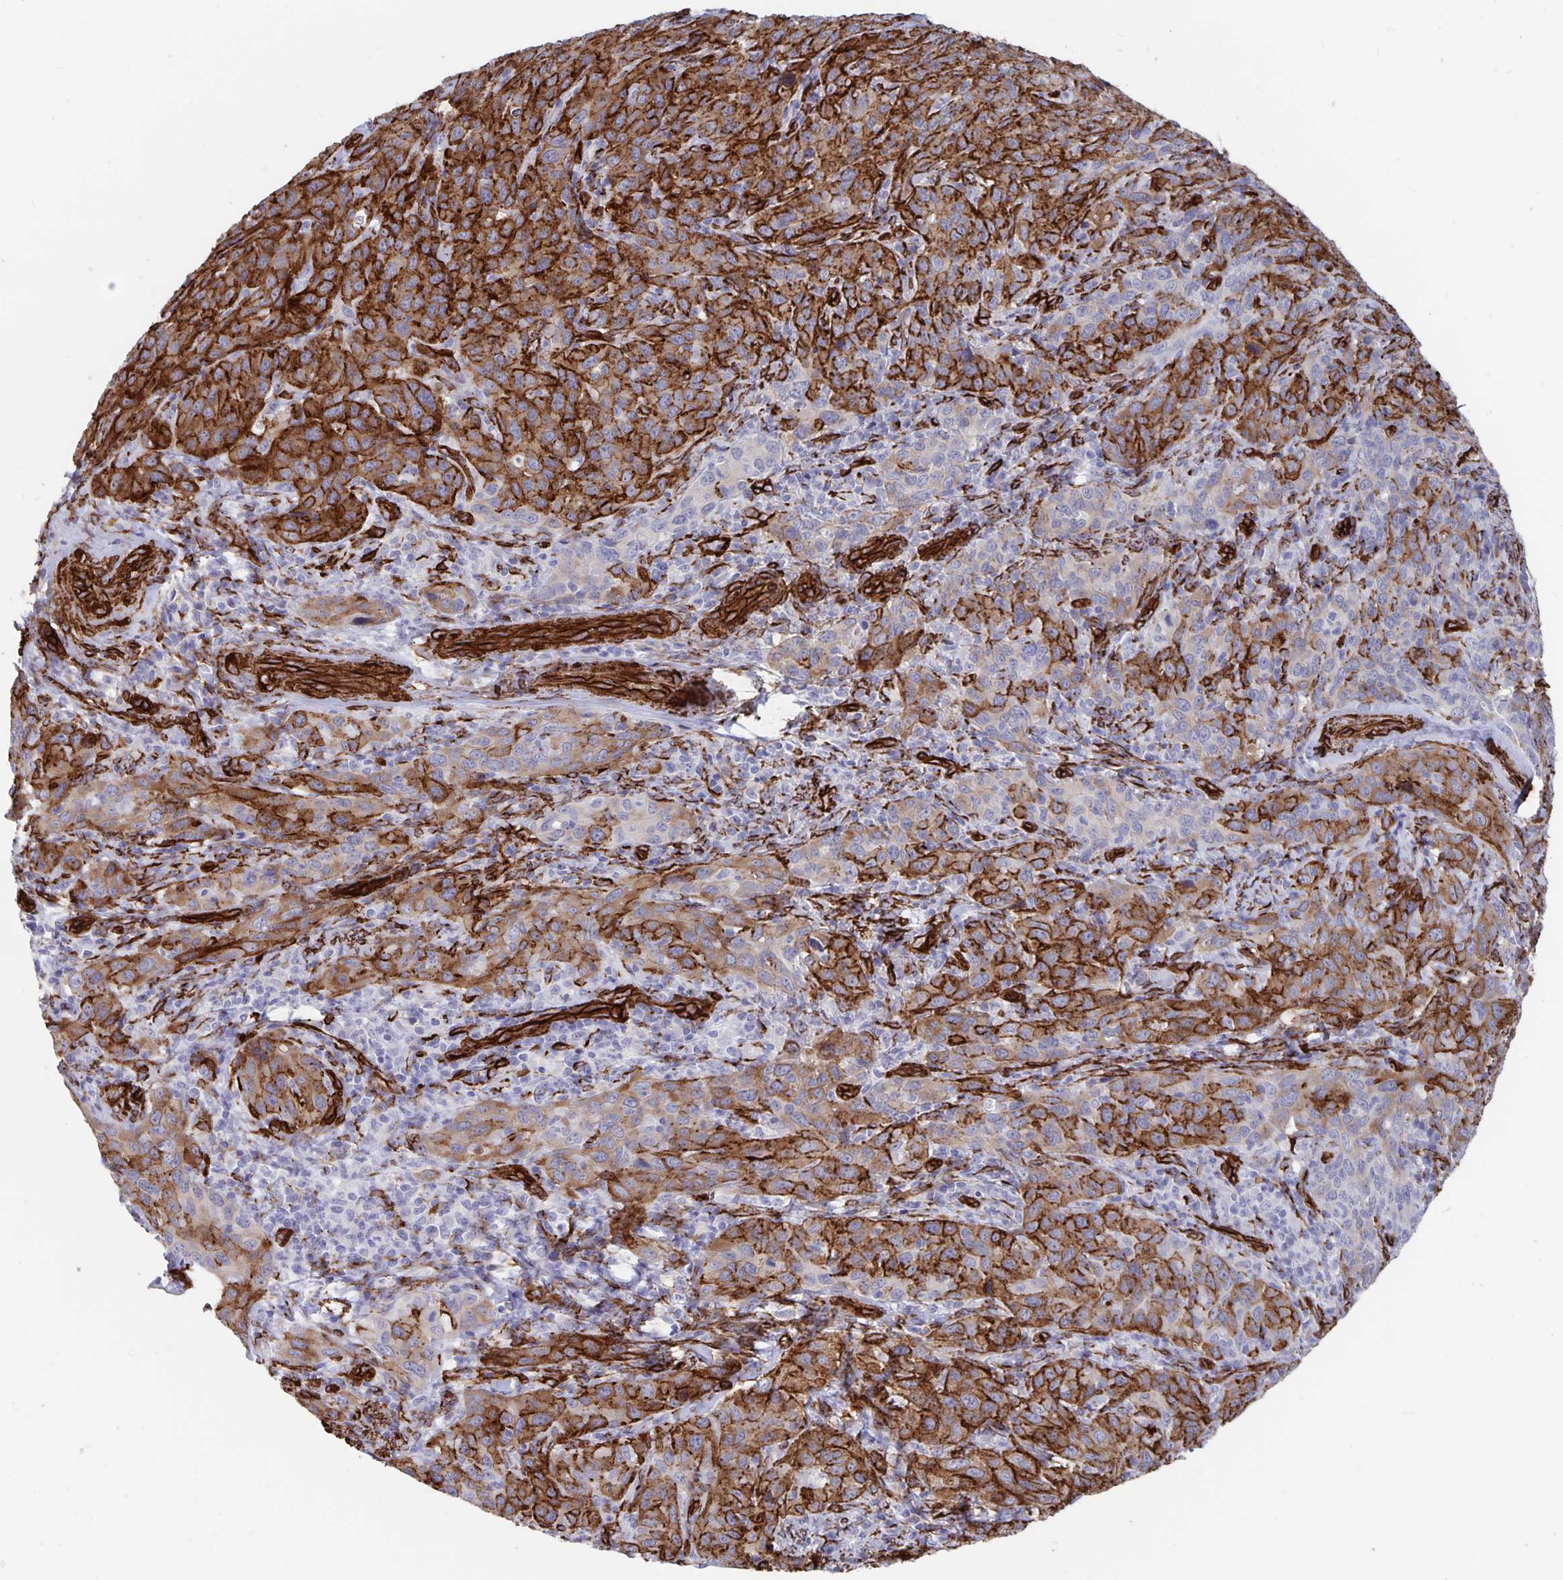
{"staining": {"intensity": "strong", "quantity": ">75%", "location": "cytoplasmic/membranous"}, "tissue": "cervical cancer", "cell_type": "Tumor cells", "image_type": "cancer", "snomed": [{"axis": "morphology", "description": "Normal tissue, NOS"}, {"axis": "morphology", "description": "Squamous cell carcinoma, NOS"}, {"axis": "topography", "description": "Cervix"}], "caption": "Cervical cancer (squamous cell carcinoma) stained for a protein reveals strong cytoplasmic/membranous positivity in tumor cells.", "gene": "DCHS2", "patient": {"sex": "female", "age": 51}}